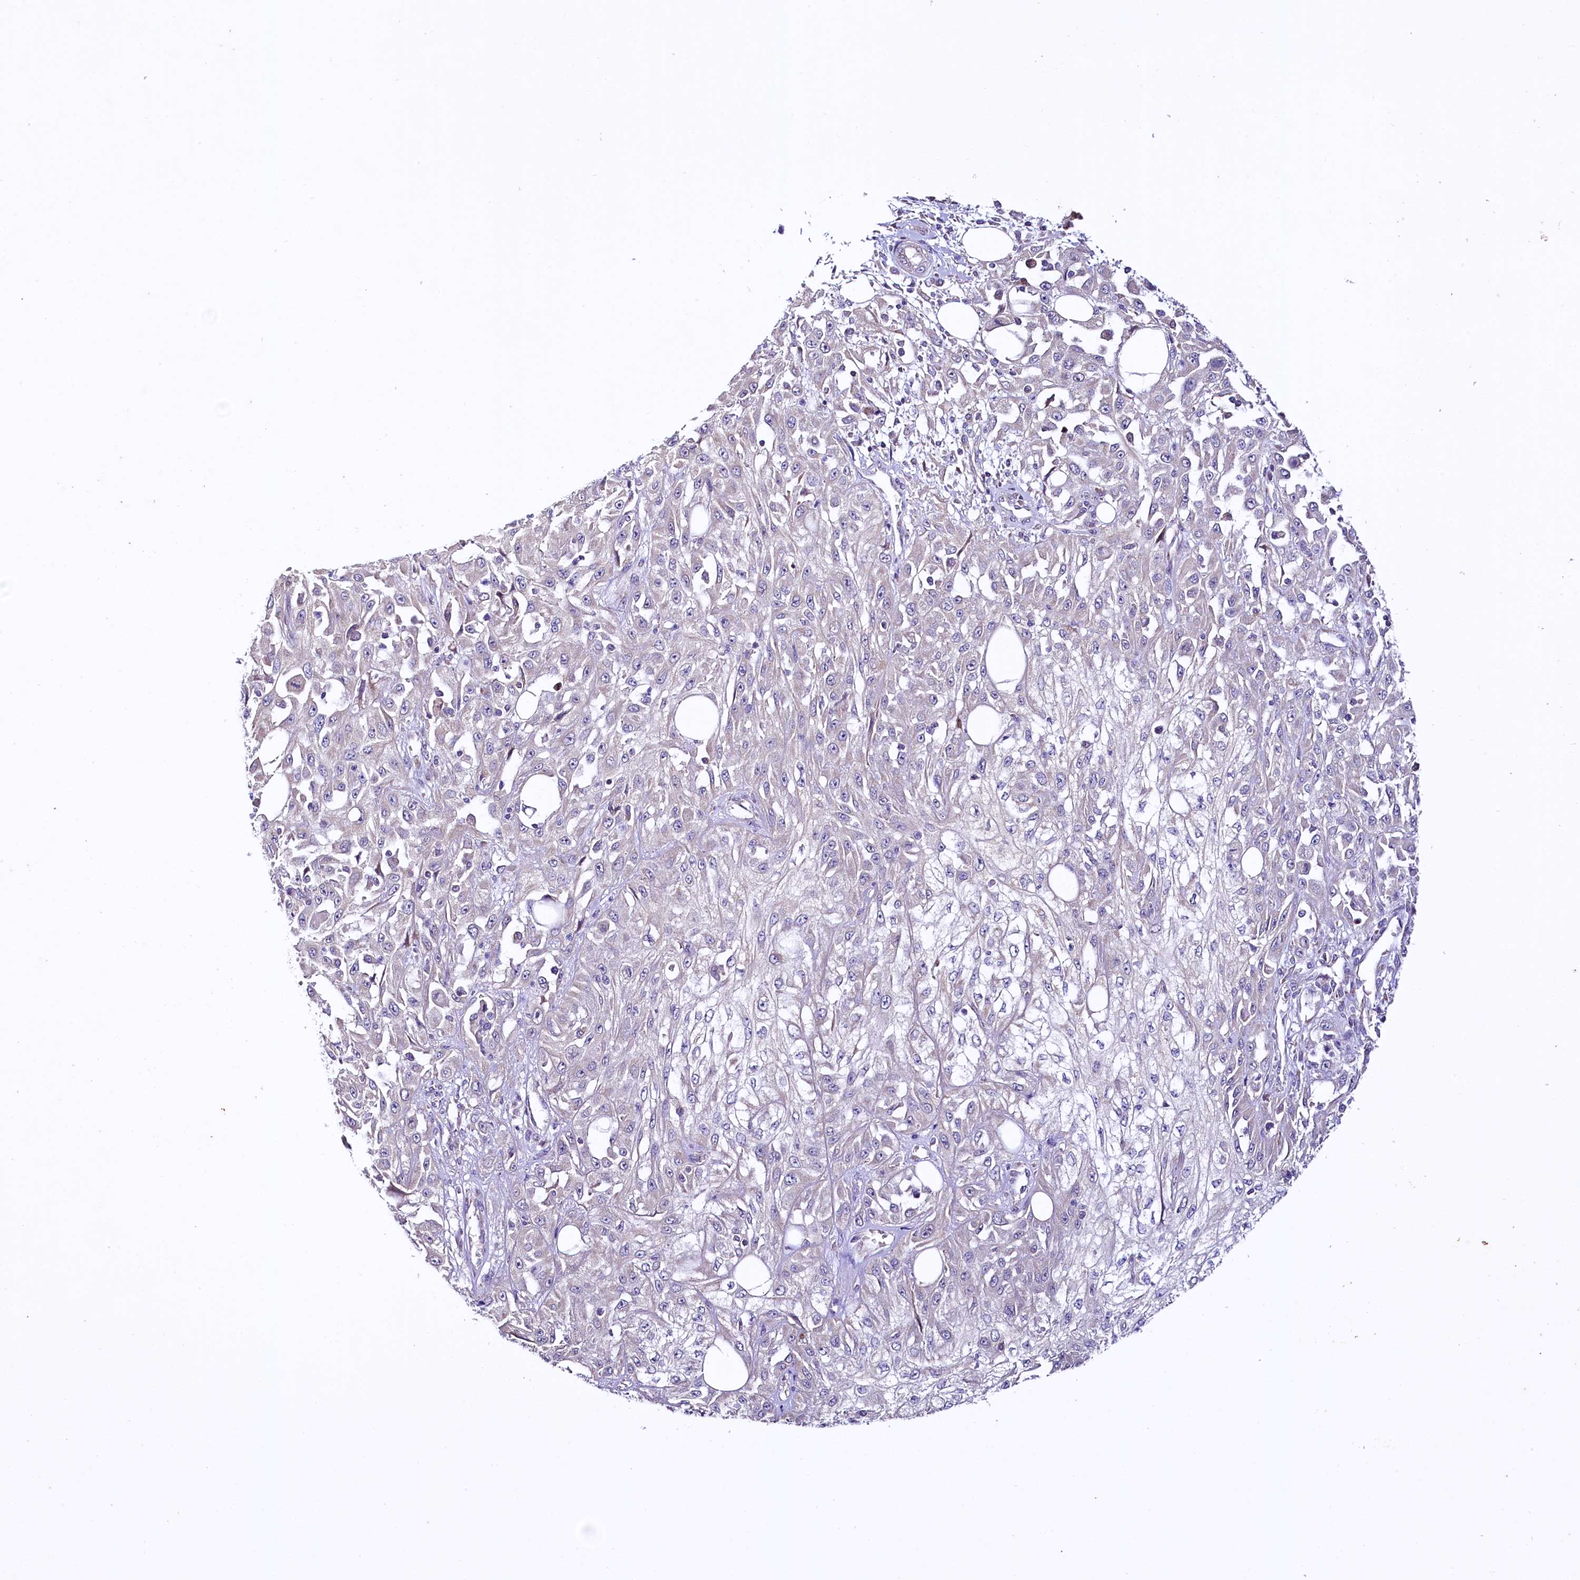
{"staining": {"intensity": "negative", "quantity": "none", "location": "none"}, "tissue": "skin cancer", "cell_type": "Tumor cells", "image_type": "cancer", "snomed": [{"axis": "morphology", "description": "Squamous cell carcinoma, NOS"}, {"axis": "morphology", "description": "Squamous cell carcinoma, metastatic, NOS"}, {"axis": "topography", "description": "Skin"}, {"axis": "topography", "description": "Lymph node"}], "caption": "A high-resolution micrograph shows immunohistochemistry (IHC) staining of skin cancer, which demonstrates no significant staining in tumor cells.", "gene": "CEP295", "patient": {"sex": "male", "age": 75}}